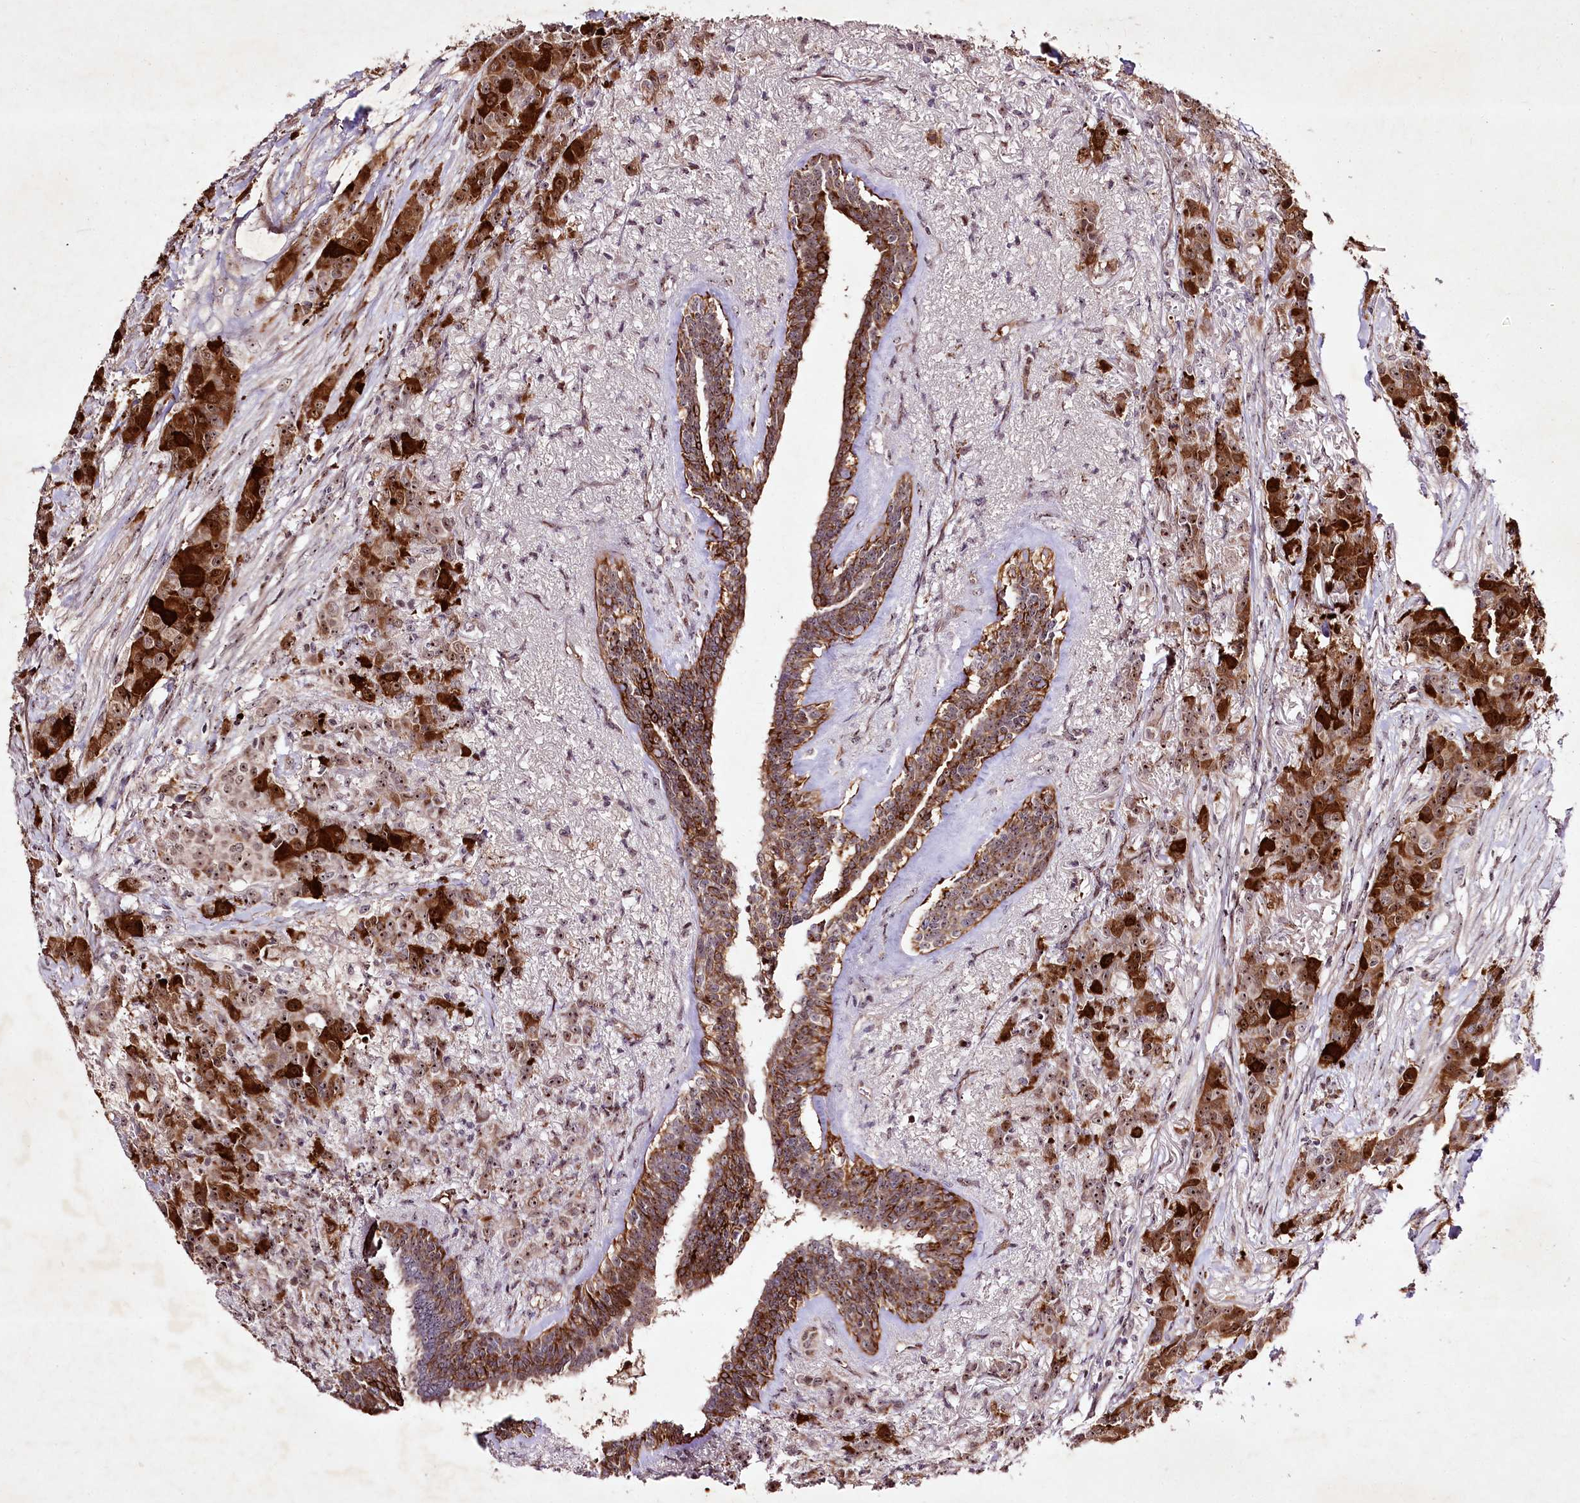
{"staining": {"intensity": "strong", "quantity": ">75%", "location": "cytoplasmic/membranous,nuclear"}, "tissue": "breast cancer", "cell_type": "Tumor cells", "image_type": "cancer", "snomed": [{"axis": "morphology", "description": "Duct carcinoma"}, {"axis": "topography", "description": "Breast"}], "caption": "Immunohistochemical staining of human infiltrating ductal carcinoma (breast) exhibits high levels of strong cytoplasmic/membranous and nuclear positivity in about >75% of tumor cells. (DAB IHC, brown staining for protein, blue staining for nuclei).", "gene": "DMP1", "patient": {"sex": "female", "age": 40}}